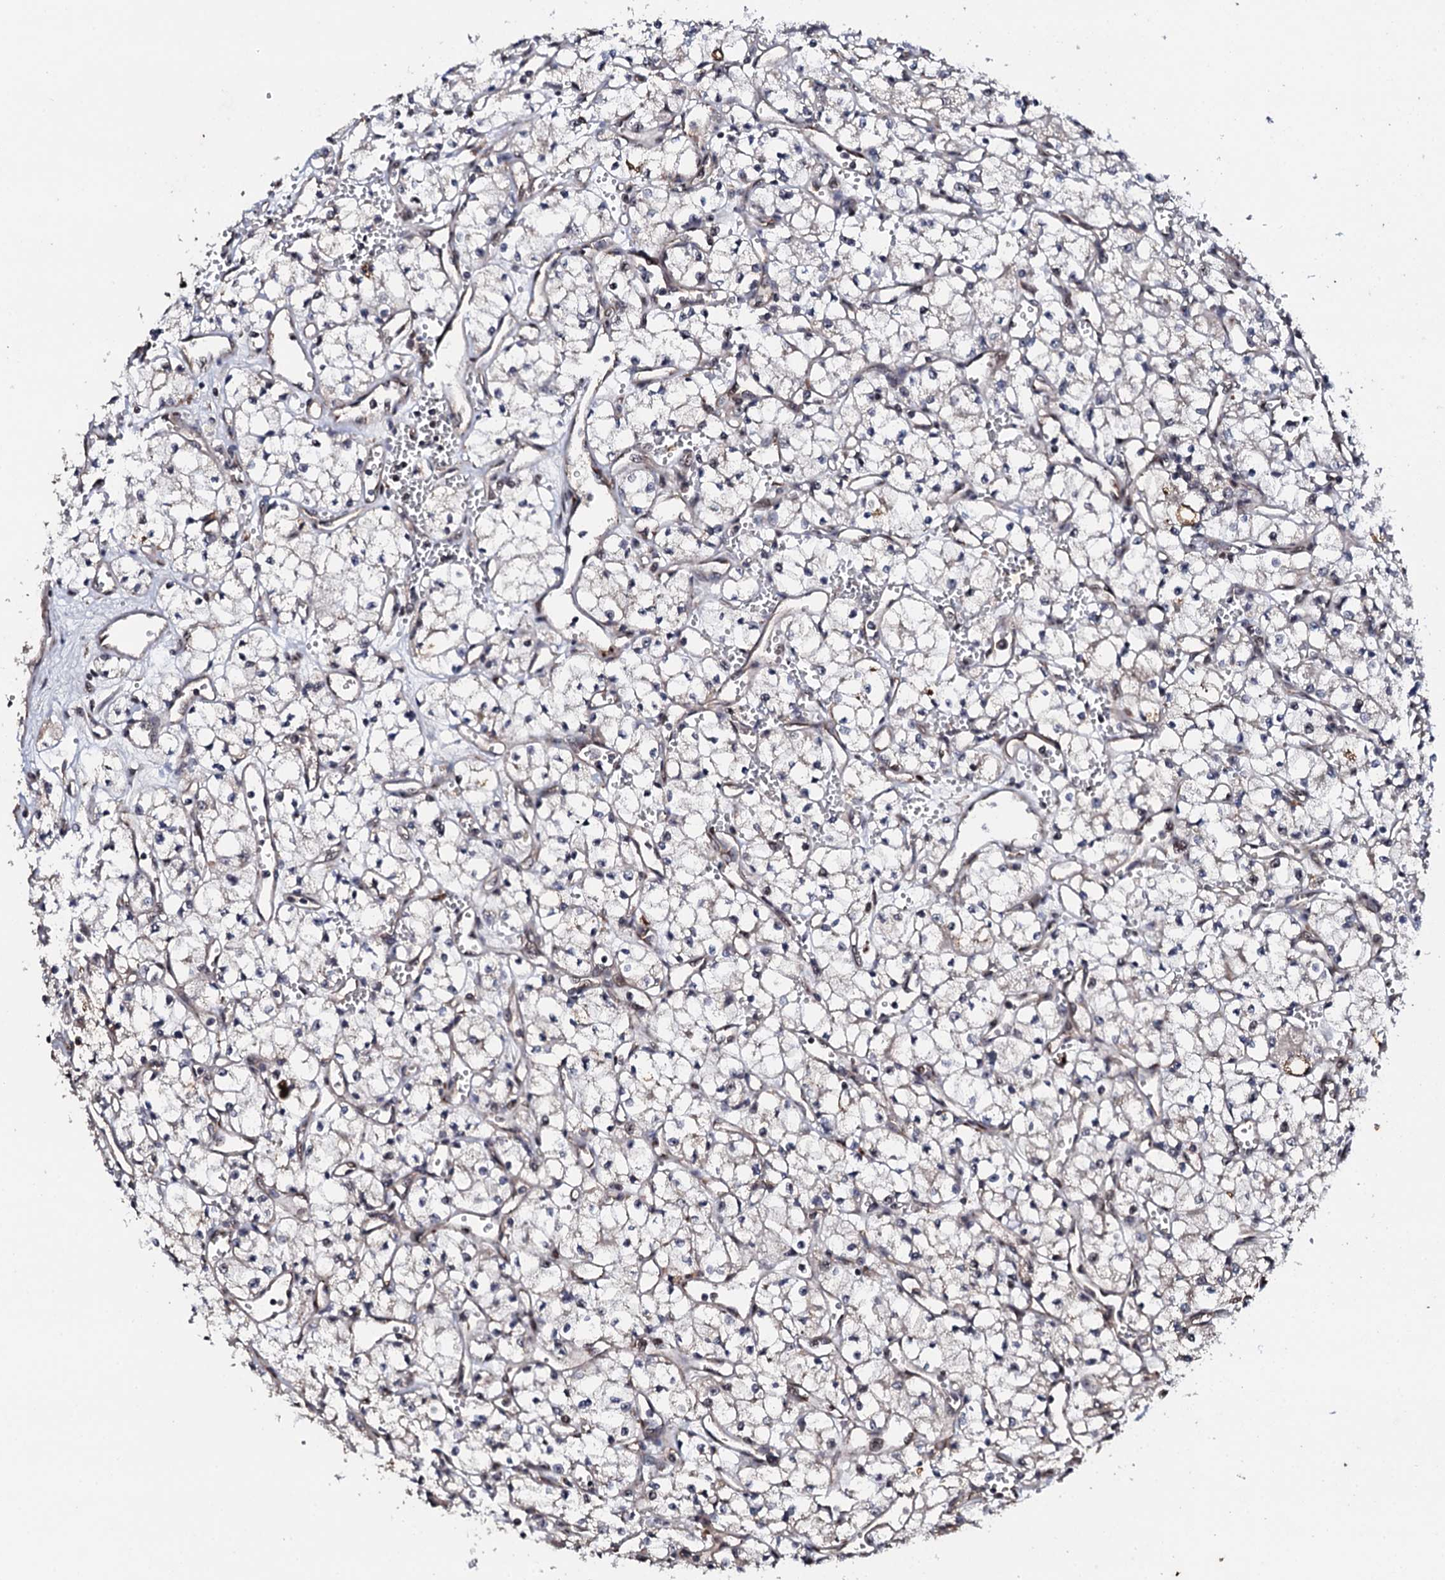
{"staining": {"intensity": "negative", "quantity": "none", "location": "none"}, "tissue": "renal cancer", "cell_type": "Tumor cells", "image_type": "cancer", "snomed": [{"axis": "morphology", "description": "Adenocarcinoma, NOS"}, {"axis": "topography", "description": "Kidney"}], "caption": "This micrograph is of renal cancer stained with immunohistochemistry to label a protein in brown with the nuclei are counter-stained blue. There is no staining in tumor cells. The staining is performed using DAB (3,3'-diaminobenzidine) brown chromogen with nuclei counter-stained in using hematoxylin.", "gene": "FAM111A", "patient": {"sex": "male", "age": 59}}